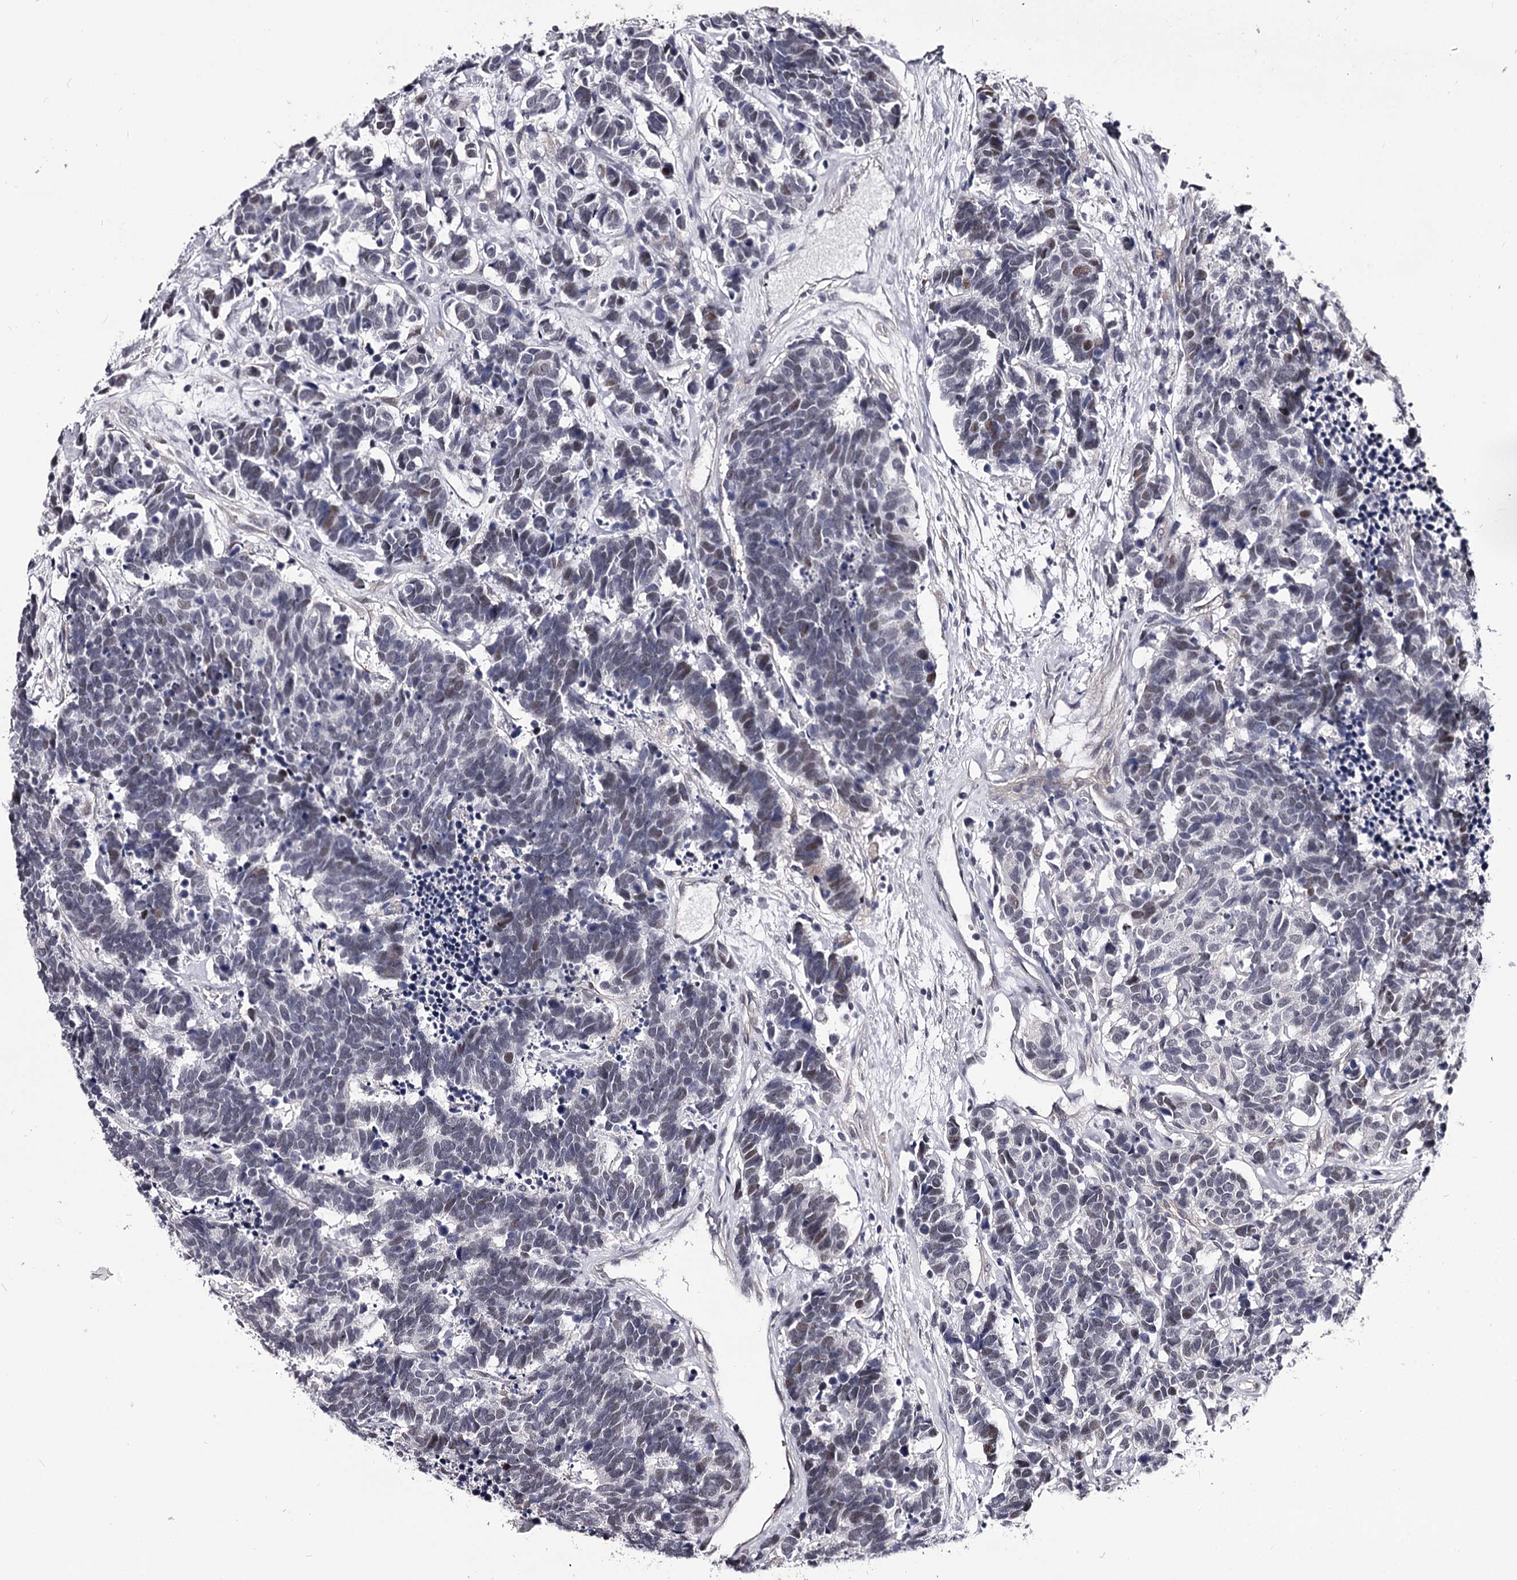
{"staining": {"intensity": "negative", "quantity": "none", "location": "none"}, "tissue": "carcinoid", "cell_type": "Tumor cells", "image_type": "cancer", "snomed": [{"axis": "morphology", "description": "Carcinoma, NOS"}, {"axis": "morphology", "description": "Carcinoid, malignant, NOS"}, {"axis": "topography", "description": "Urinary bladder"}], "caption": "This is a image of immunohistochemistry staining of carcinoid, which shows no expression in tumor cells.", "gene": "OVOL2", "patient": {"sex": "male", "age": 57}}